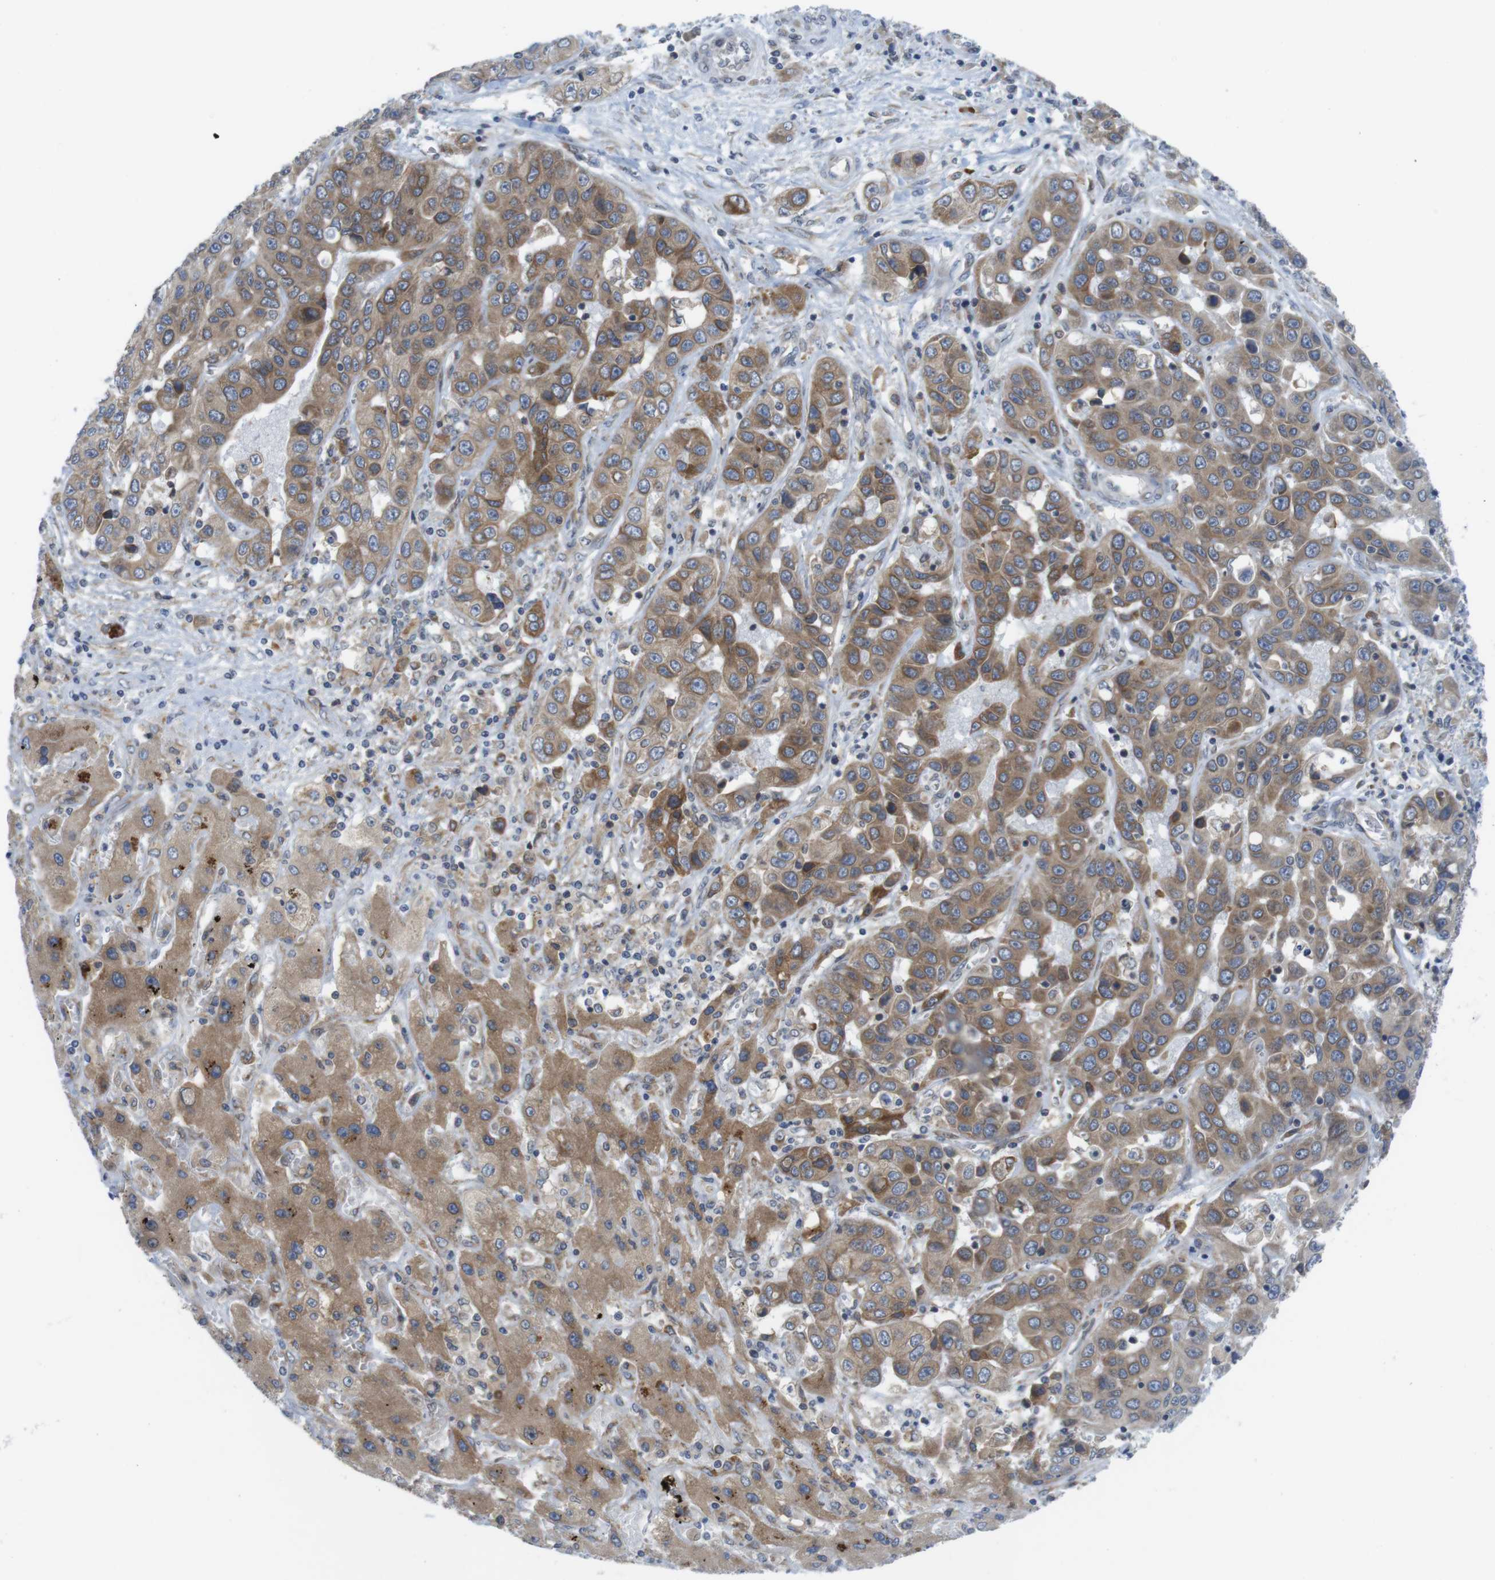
{"staining": {"intensity": "moderate", "quantity": ">75%", "location": "cytoplasmic/membranous"}, "tissue": "liver cancer", "cell_type": "Tumor cells", "image_type": "cancer", "snomed": [{"axis": "morphology", "description": "Cholangiocarcinoma"}, {"axis": "topography", "description": "Liver"}], "caption": "A brown stain highlights moderate cytoplasmic/membranous expression of a protein in human cholangiocarcinoma (liver) tumor cells.", "gene": "ERGIC3", "patient": {"sex": "female", "age": 52}}